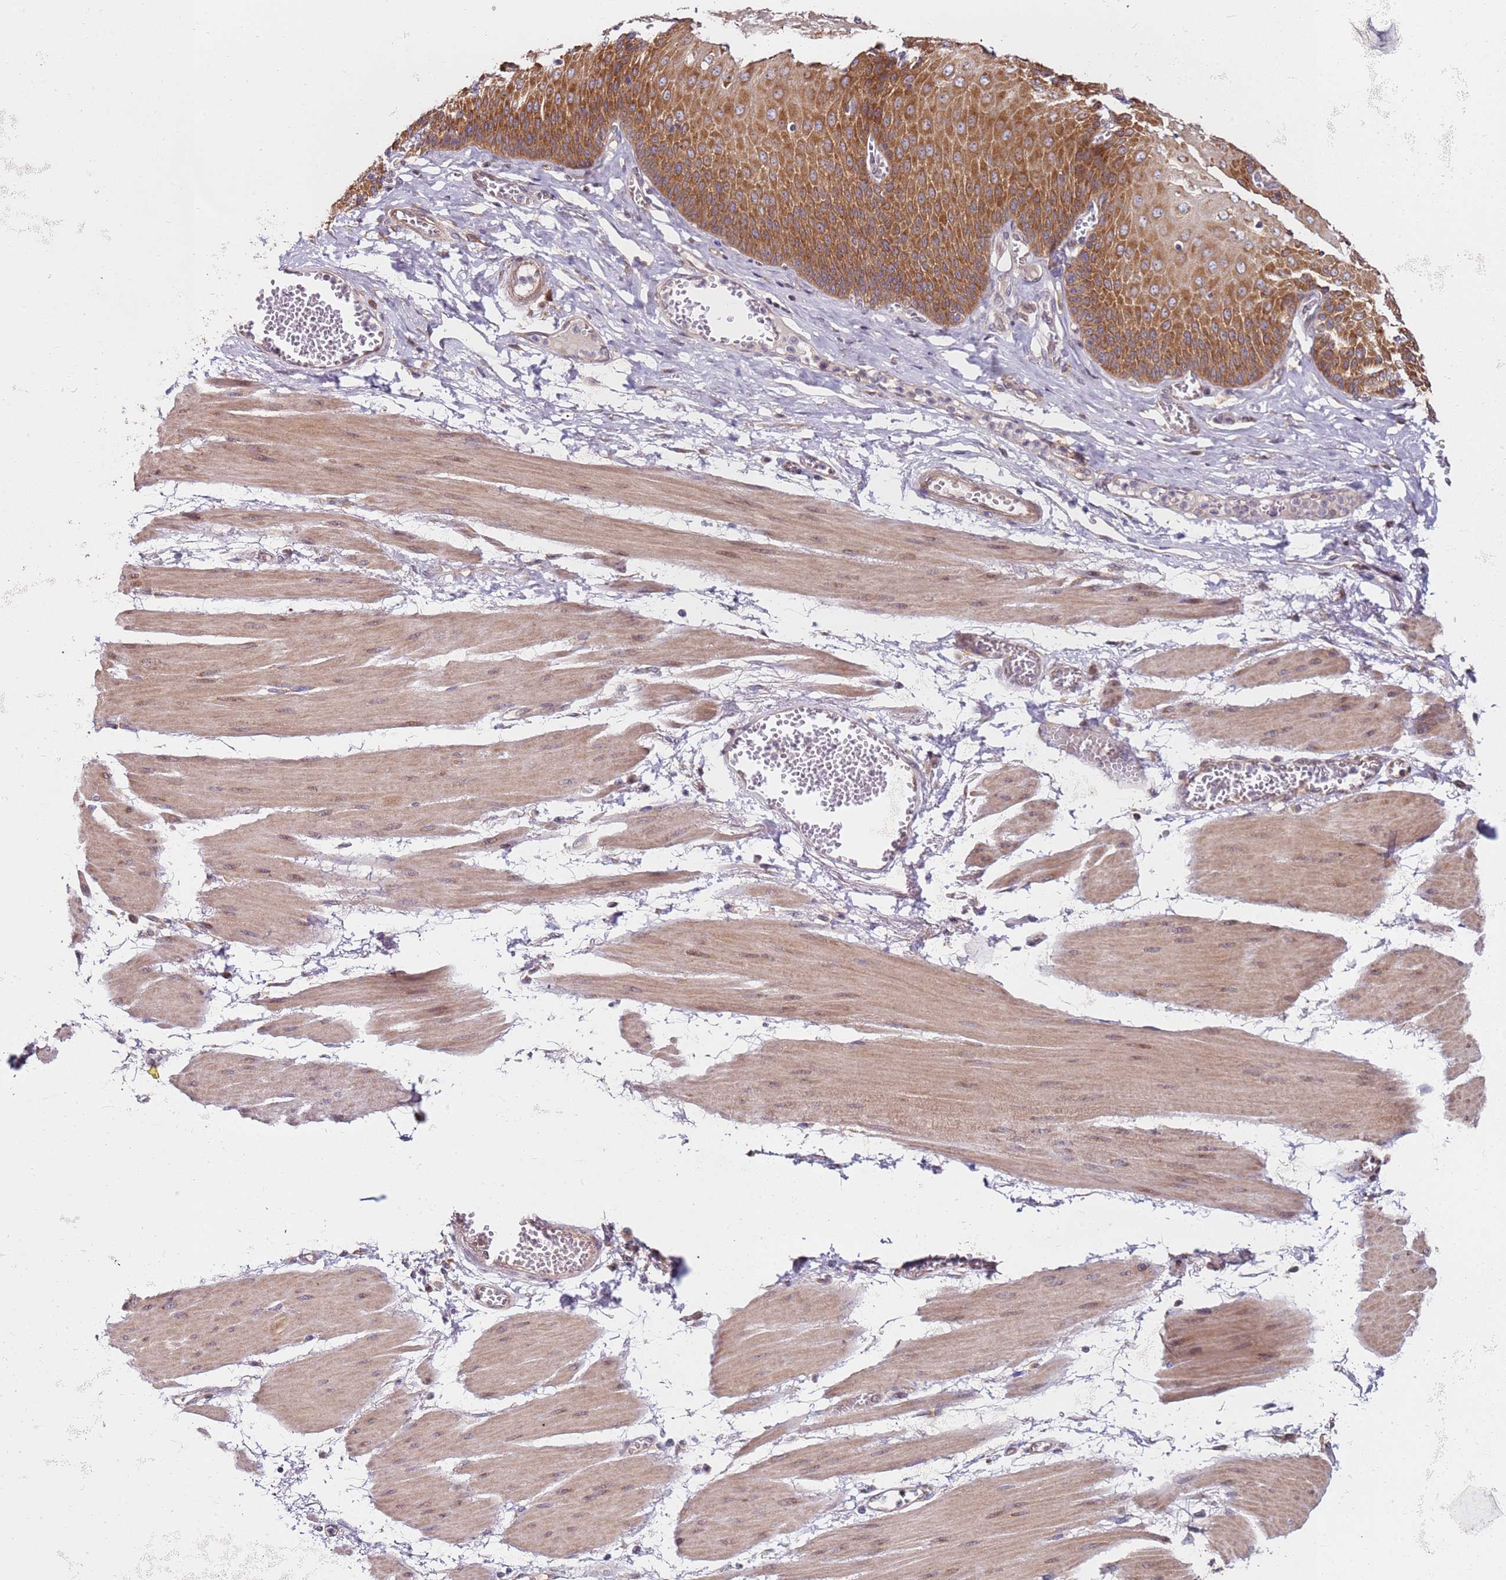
{"staining": {"intensity": "strong", "quantity": ">75%", "location": "cytoplasmic/membranous"}, "tissue": "esophagus", "cell_type": "Squamous epithelial cells", "image_type": "normal", "snomed": [{"axis": "morphology", "description": "Normal tissue, NOS"}, {"axis": "topography", "description": "Esophagus"}], "caption": "The photomicrograph shows immunohistochemical staining of benign esophagus. There is strong cytoplasmic/membranous positivity is appreciated in approximately >75% of squamous epithelial cells.", "gene": "RPS3A", "patient": {"sex": "male", "age": 60}}